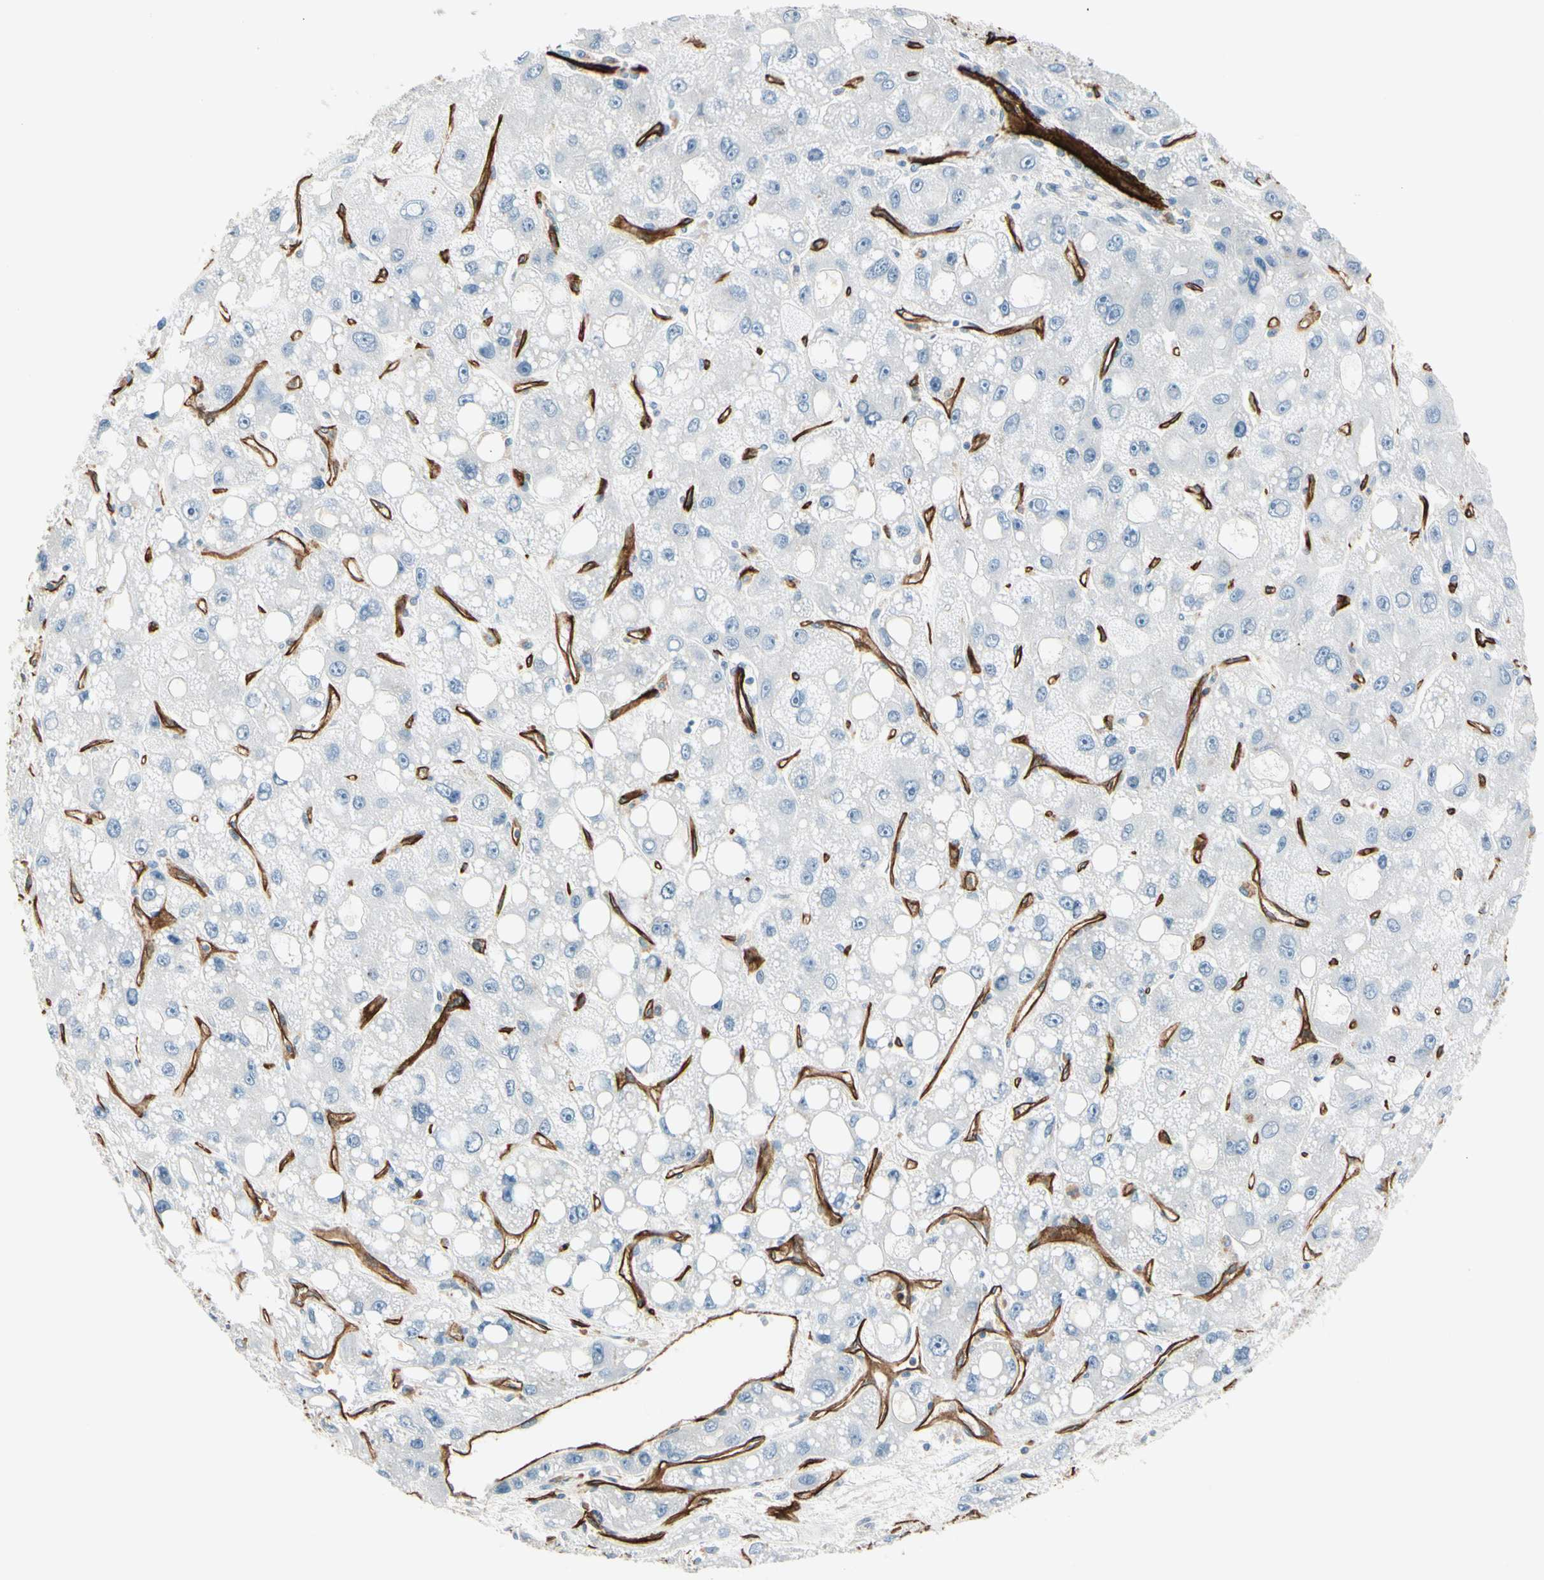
{"staining": {"intensity": "negative", "quantity": "none", "location": "none"}, "tissue": "liver cancer", "cell_type": "Tumor cells", "image_type": "cancer", "snomed": [{"axis": "morphology", "description": "Carcinoma, Hepatocellular, NOS"}, {"axis": "topography", "description": "Liver"}], "caption": "High power microscopy image of an immunohistochemistry histopathology image of liver cancer (hepatocellular carcinoma), revealing no significant expression in tumor cells. (Stains: DAB IHC with hematoxylin counter stain, Microscopy: brightfield microscopy at high magnification).", "gene": "CD93", "patient": {"sex": "male", "age": 55}}